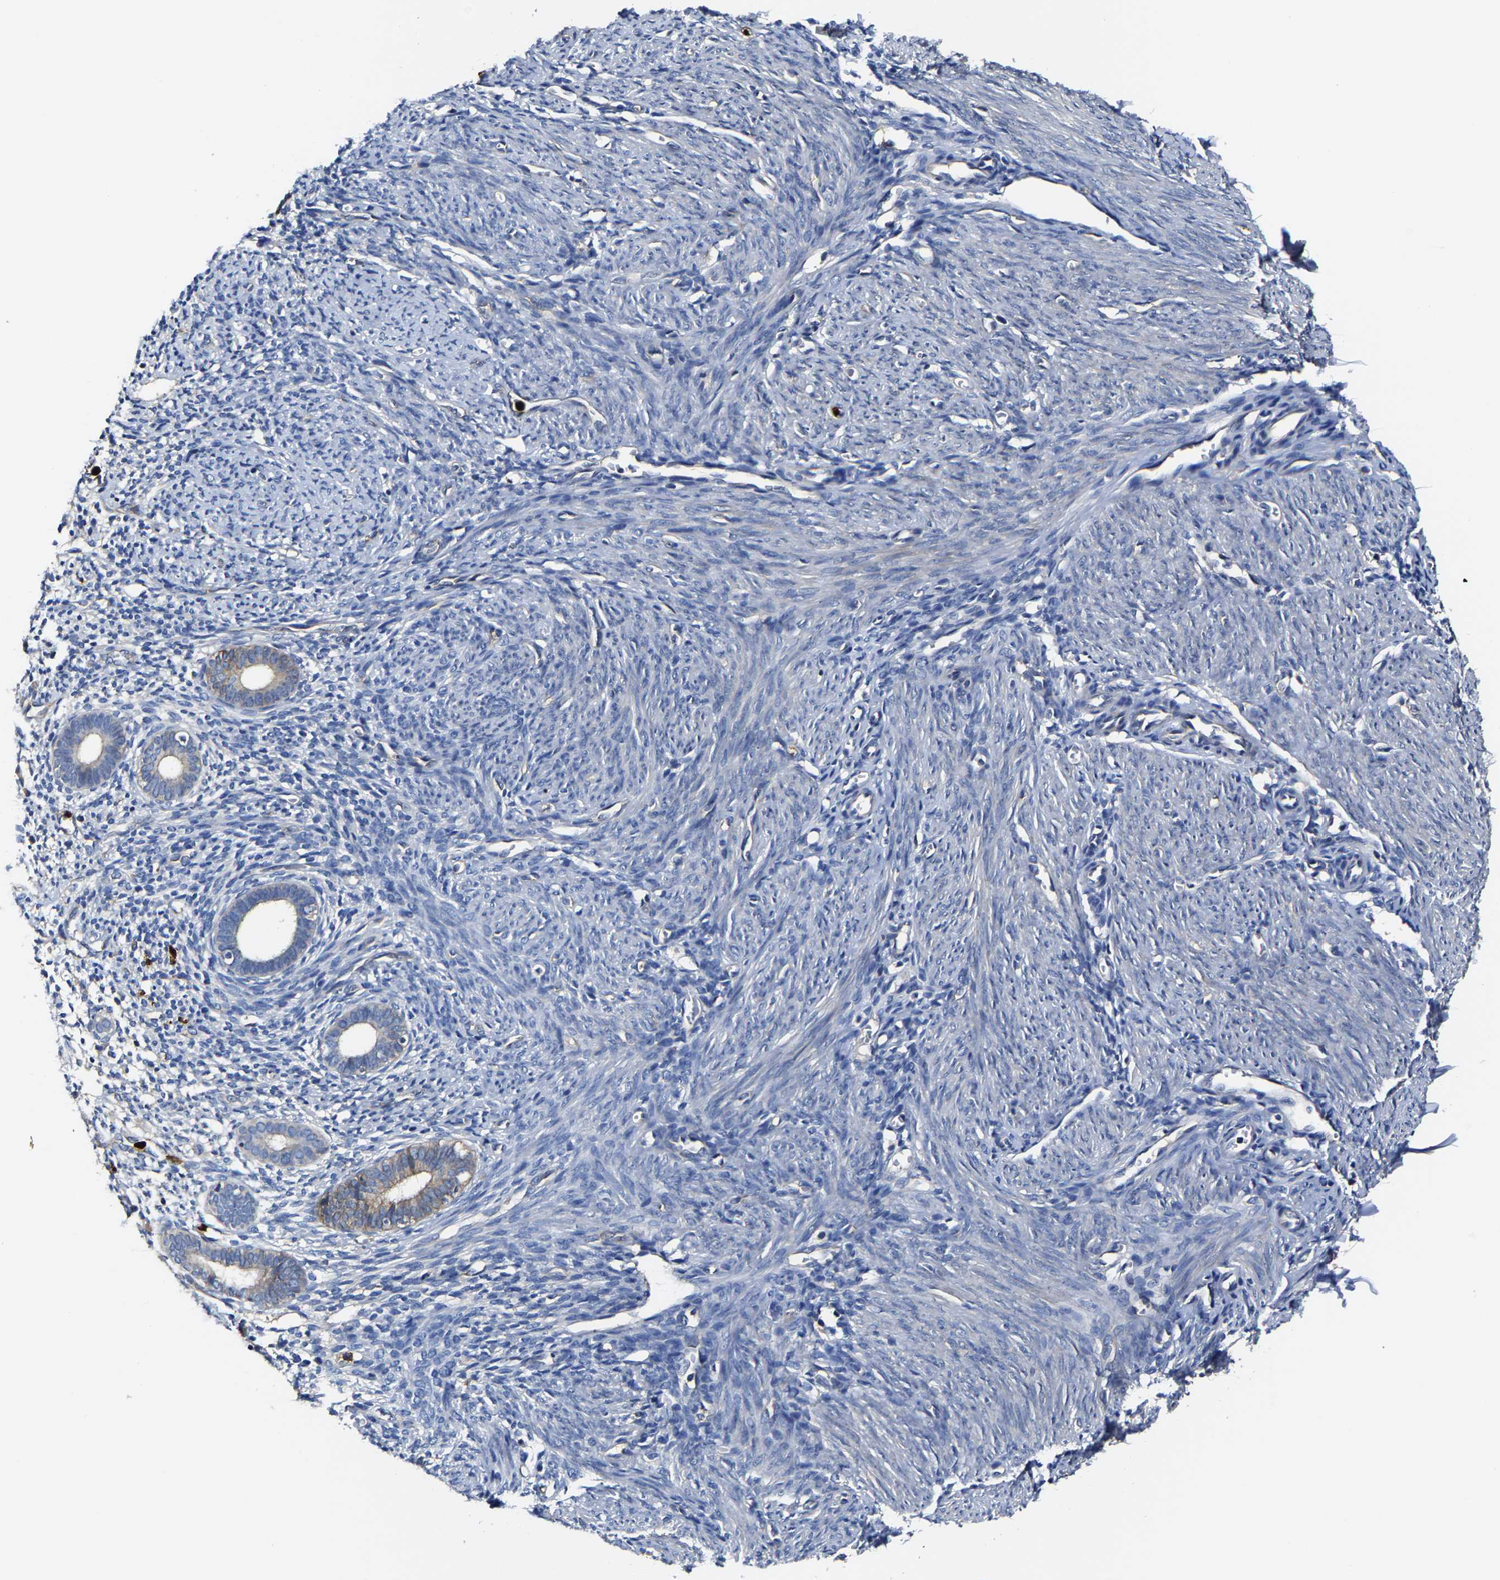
{"staining": {"intensity": "negative", "quantity": "none", "location": "none"}, "tissue": "endometrium", "cell_type": "Cells in endometrial stroma", "image_type": "normal", "snomed": [{"axis": "morphology", "description": "Normal tissue, NOS"}, {"axis": "morphology", "description": "Adenocarcinoma, NOS"}, {"axis": "topography", "description": "Endometrium"}], "caption": "IHC photomicrograph of unremarkable endometrium: human endometrium stained with DAB displays no significant protein positivity in cells in endometrial stroma. Brightfield microscopy of immunohistochemistry stained with DAB (brown) and hematoxylin (blue), captured at high magnification.", "gene": "TRAF6", "patient": {"sex": "female", "age": 57}}